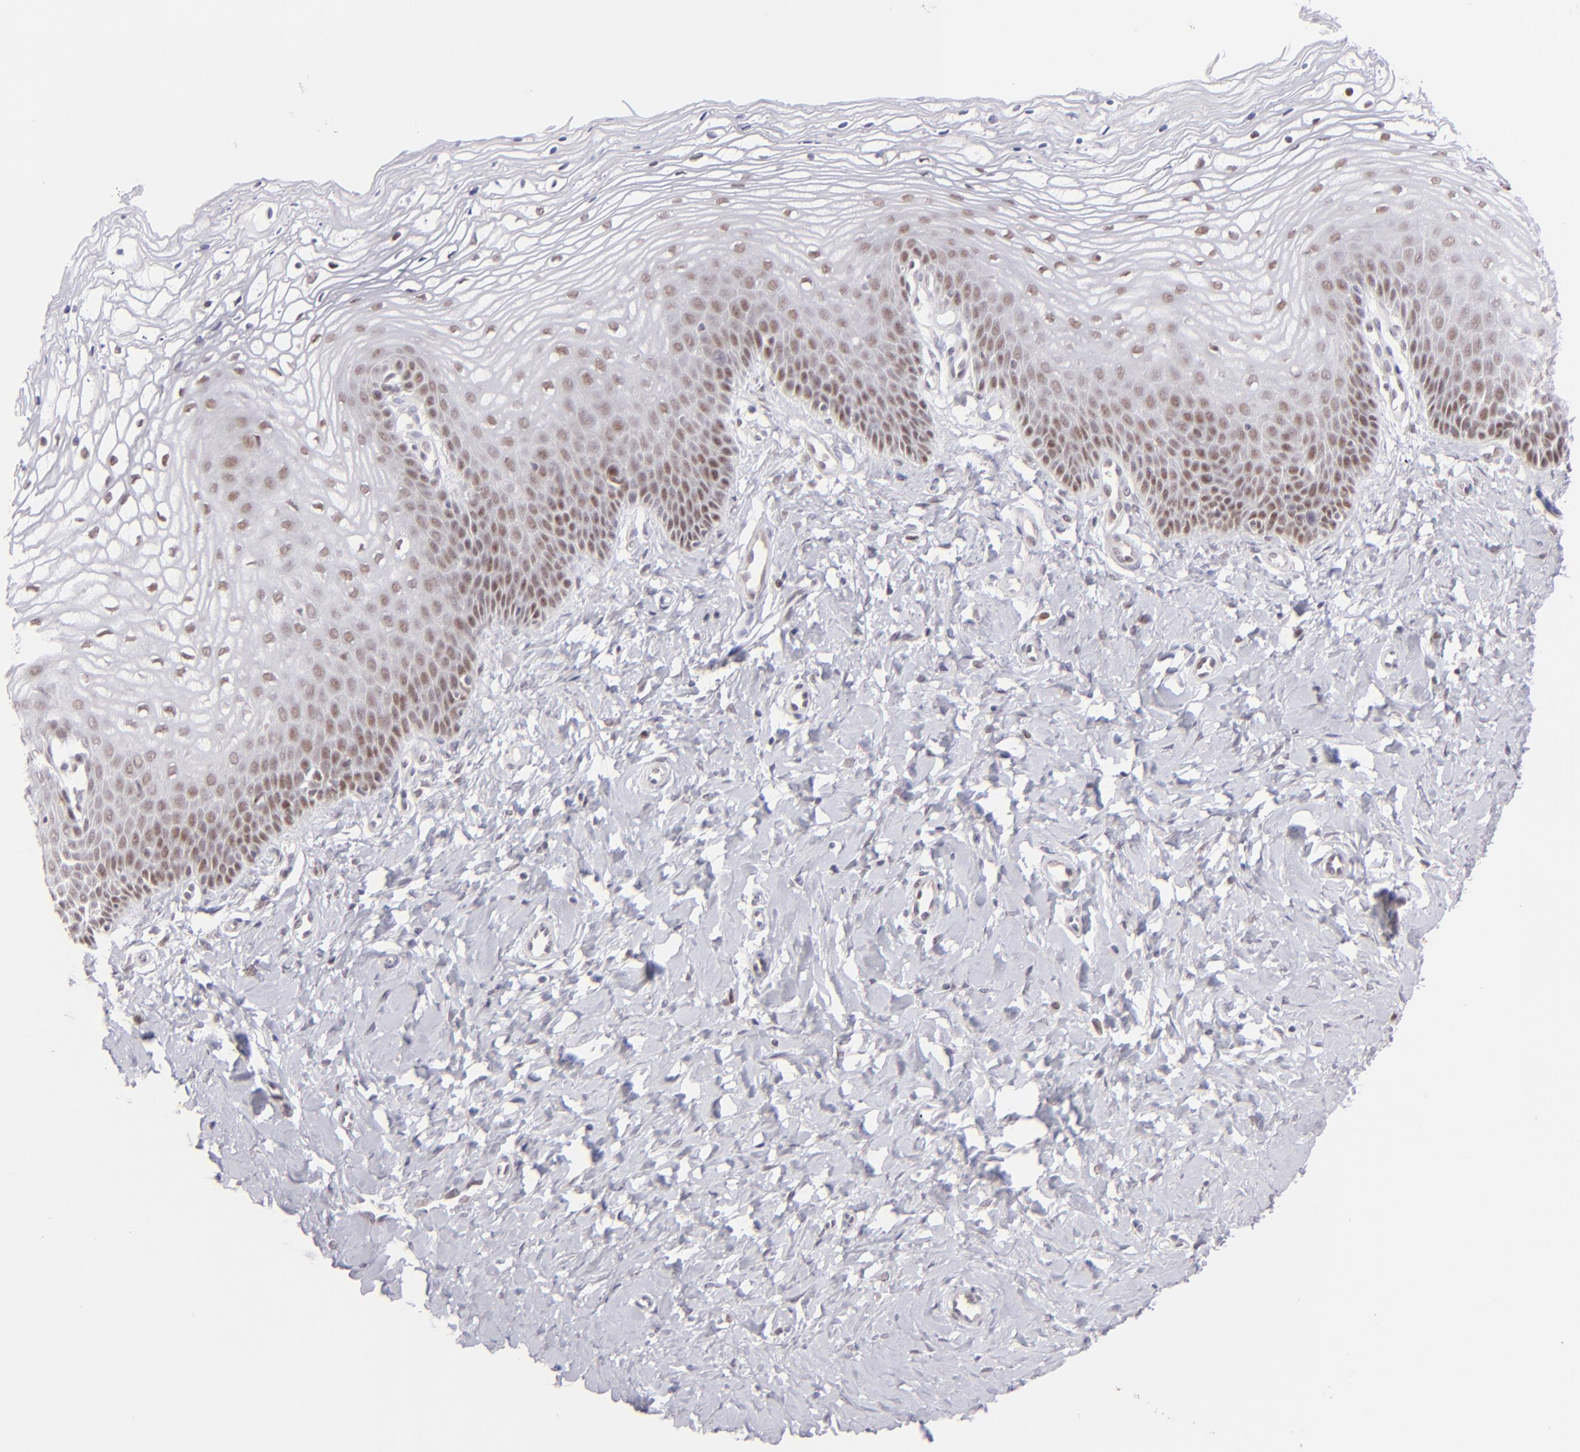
{"staining": {"intensity": "moderate", "quantity": ">75%", "location": "nuclear"}, "tissue": "vagina", "cell_type": "Squamous epithelial cells", "image_type": "normal", "snomed": [{"axis": "morphology", "description": "Normal tissue, NOS"}, {"axis": "topography", "description": "Vagina"}], "caption": "Immunohistochemistry of benign human vagina shows medium levels of moderate nuclear staining in about >75% of squamous epithelial cells.", "gene": "POU2F1", "patient": {"sex": "female", "age": 68}}